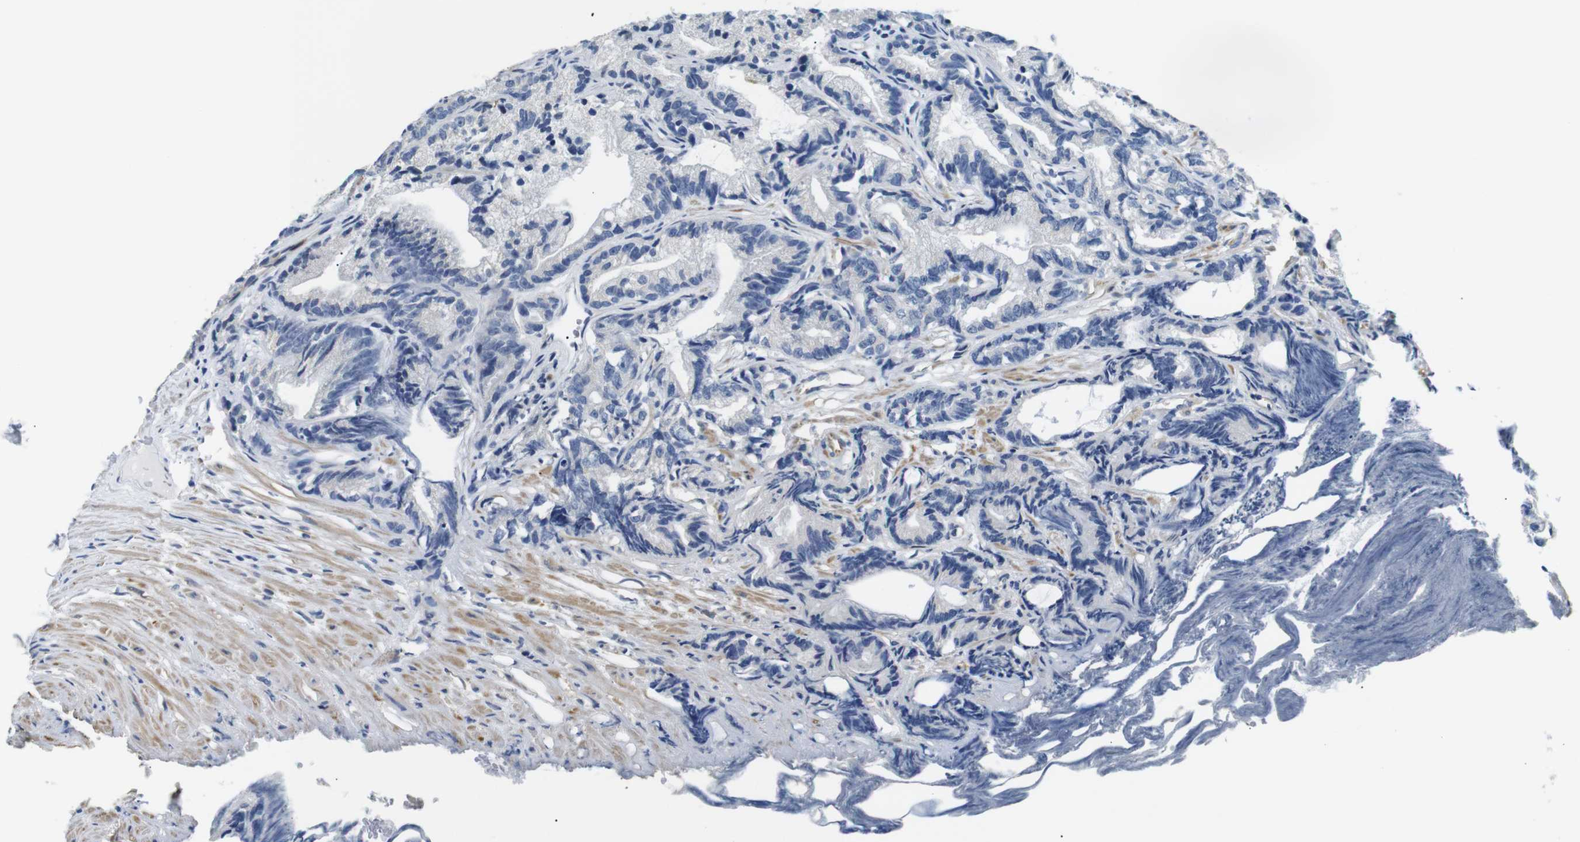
{"staining": {"intensity": "negative", "quantity": "none", "location": "none"}, "tissue": "prostate cancer", "cell_type": "Tumor cells", "image_type": "cancer", "snomed": [{"axis": "morphology", "description": "Adenocarcinoma, Low grade"}, {"axis": "topography", "description": "Prostate"}], "caption": "An immunohistochemistry (IHC) image of low-grade adenocarcinoma (prostate) is shown. There is no staining in tumor cells of low-grade adenocarcinoma (prostate).", "gene": "TAFA1", "patient": {"sex": "male", "age": 89}}